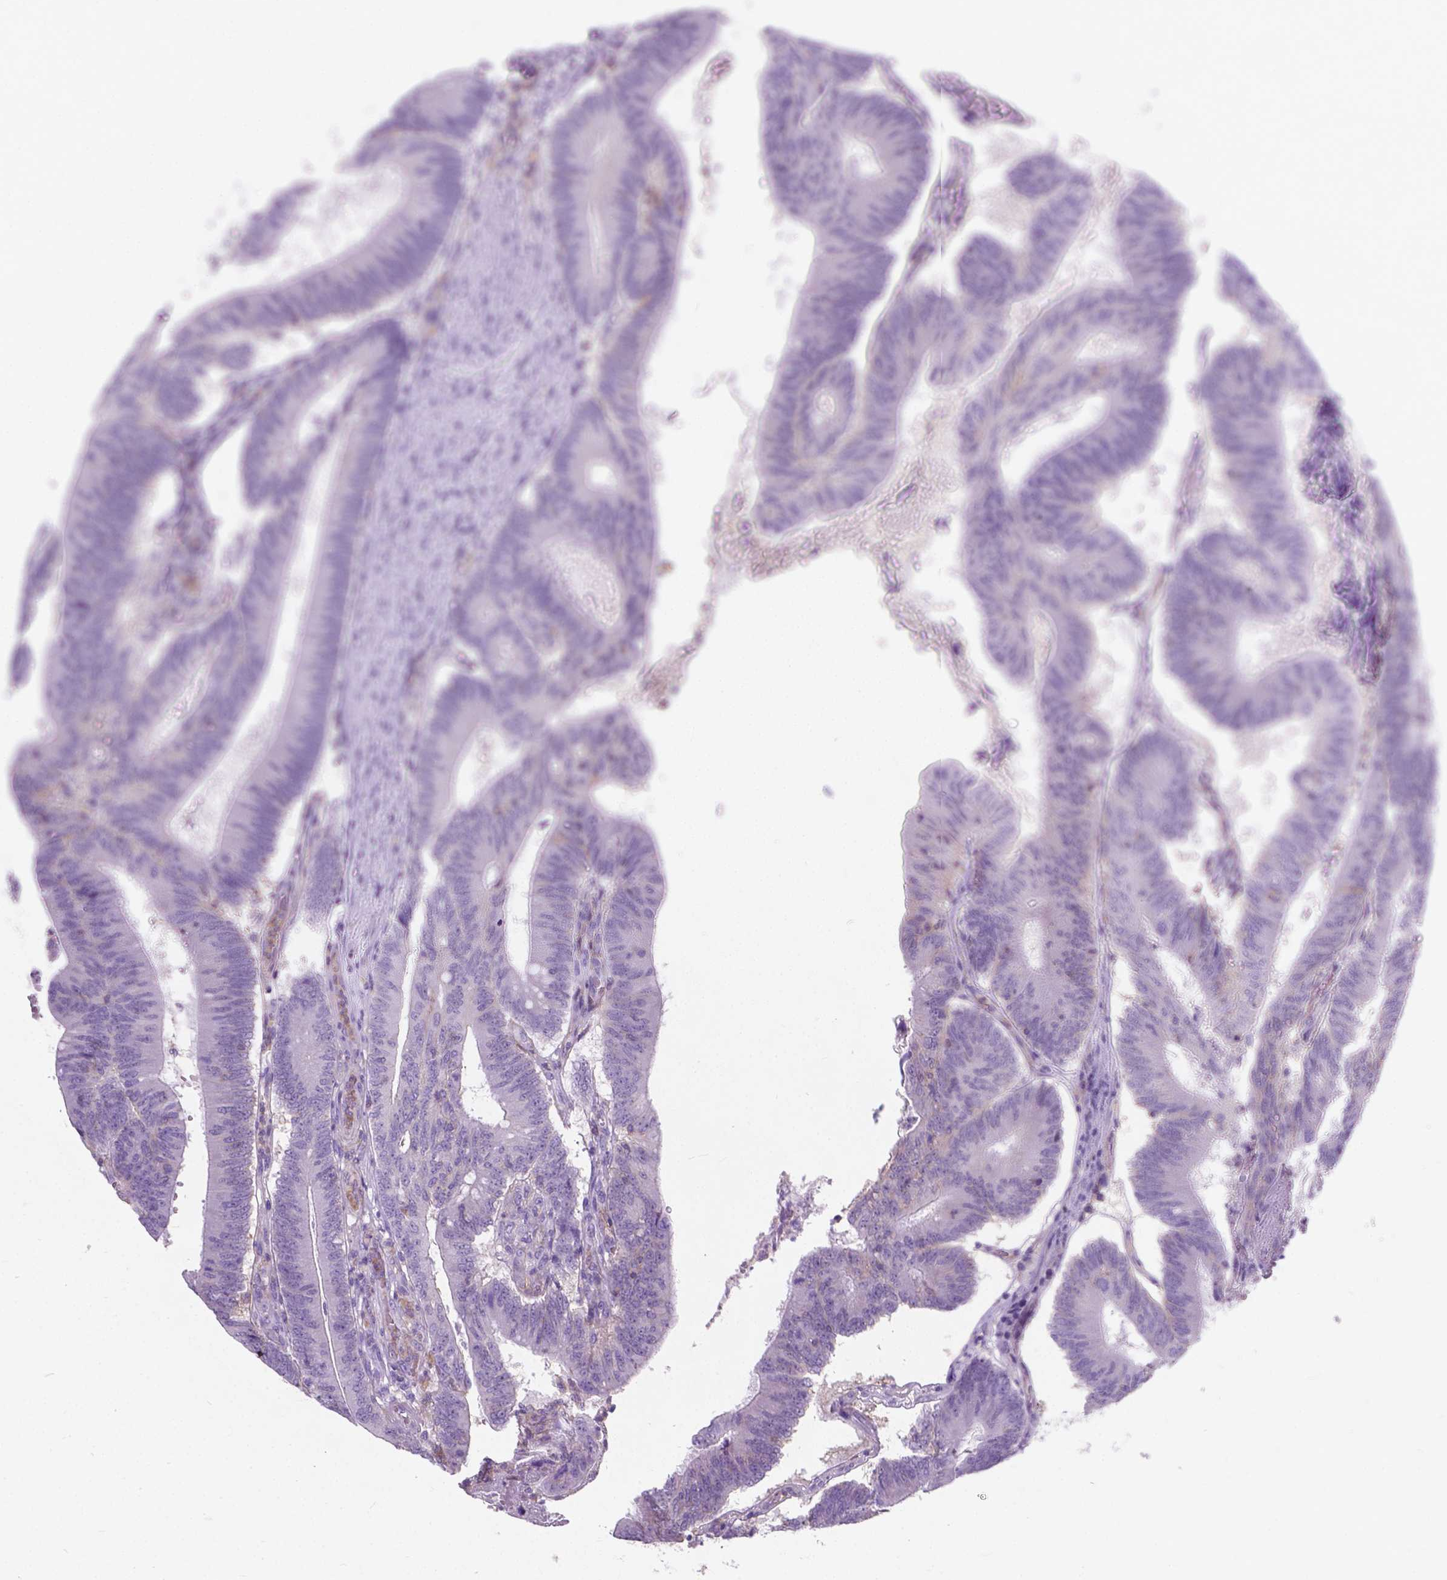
{"staining": {"intensity": "negative", "quantity": "none", "location": "none"}, "tissue": "colorectal cancer", "cell_type": "Tumor cells", "image_type": "cancer", "snomed": [{"axis": "morphology", "description": "Adenocarcinoma, NOS"}, {"axis": "topography", "description": "Colon"}], "caption": "Tumor cells are negative for protein expression in human colorectal adenocarcinoma.", "gene": "KIAA0040", "patient": {"sex": "female", "age": 70}}